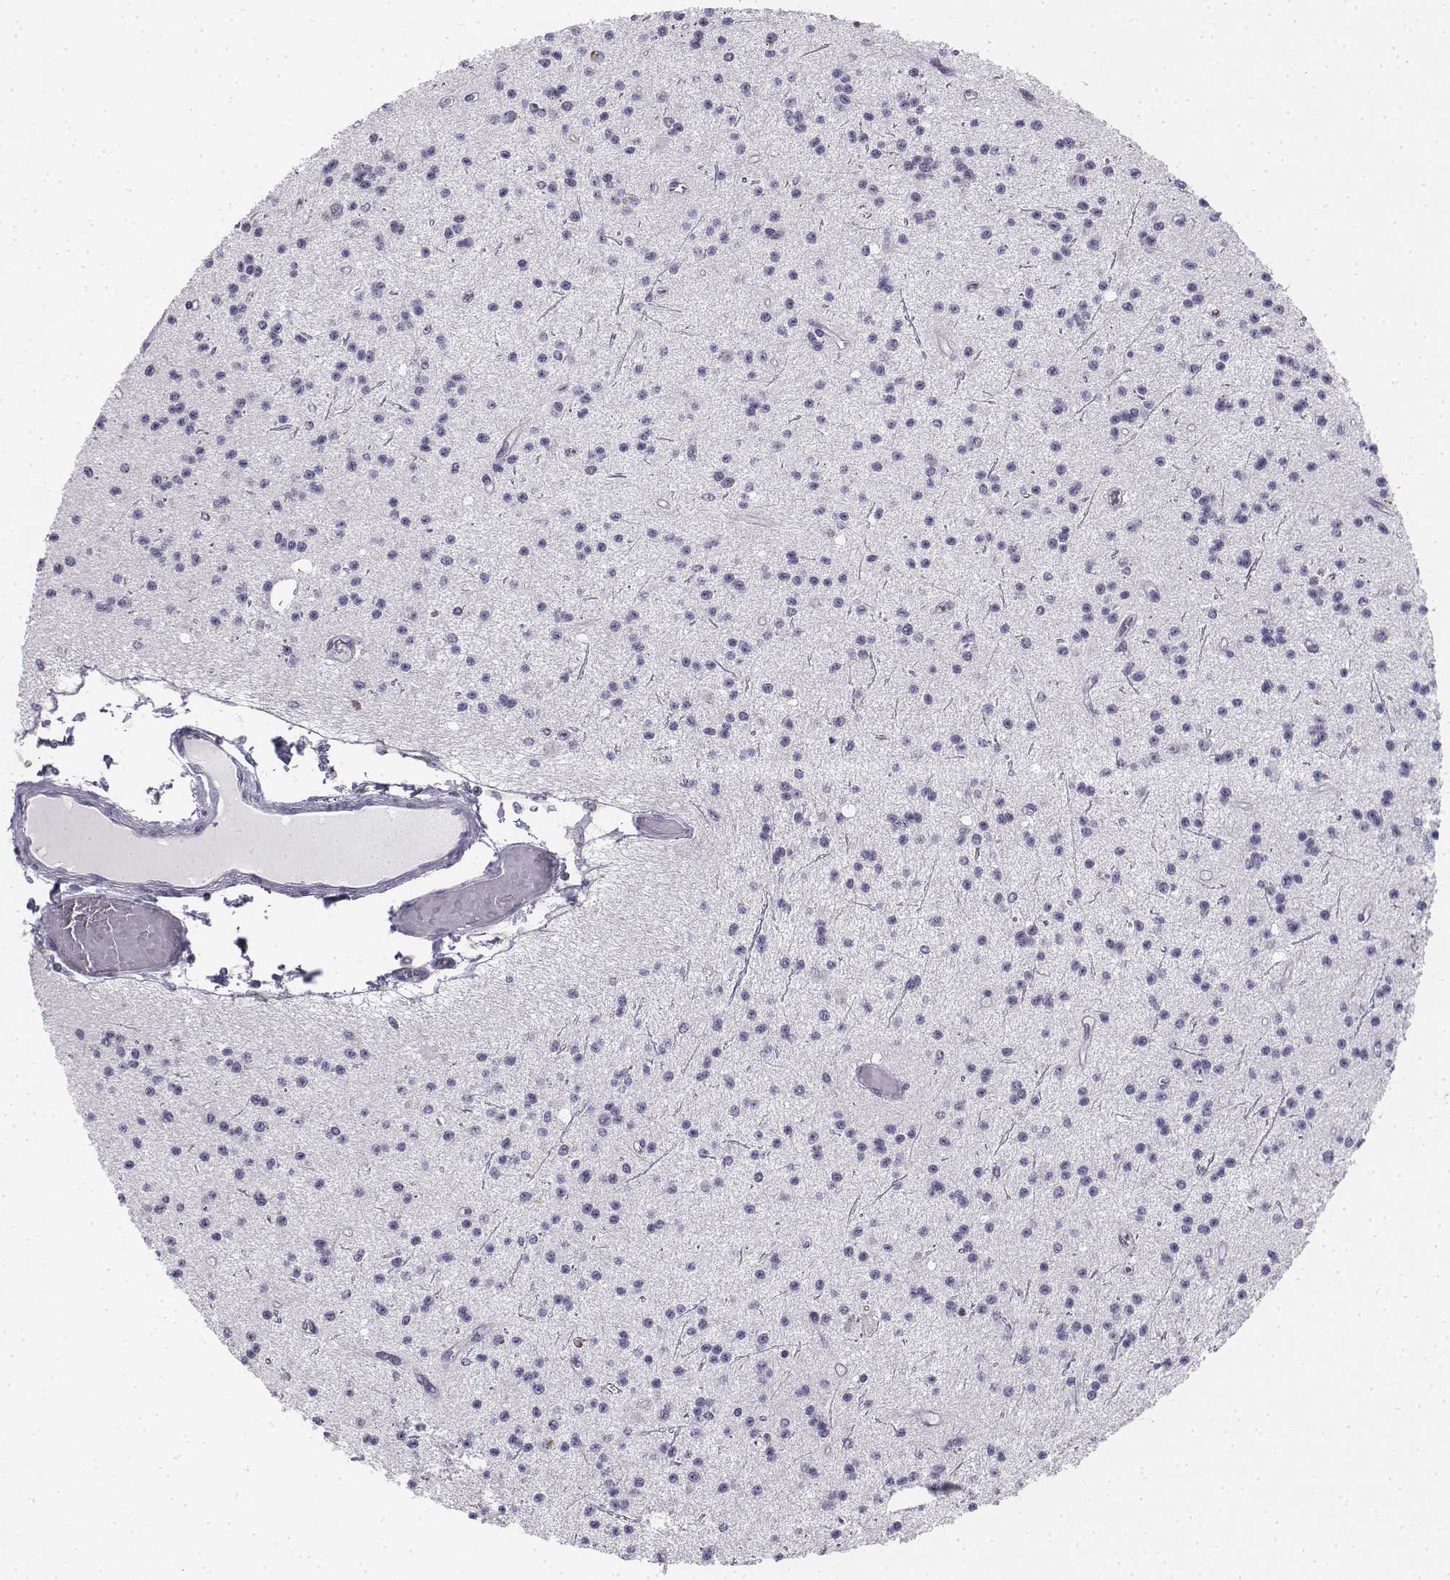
{"staining": {"intensity": "negative", "quantity": "none", "location": "none"}, "tissue": "glioma", "cell_type": "Tumor cells", "image_type": "cancer", "snomed": [{"axis": "morphology", "description": "Glioma, malignant, Low grade"}, {"axis": "topography", "description": "Brain"}], "caption": "There is no significant expression in tumor cells of malignant low-grade glioma.", "gene": "PENK", "patient": {"sex": "male", "age": 27}}